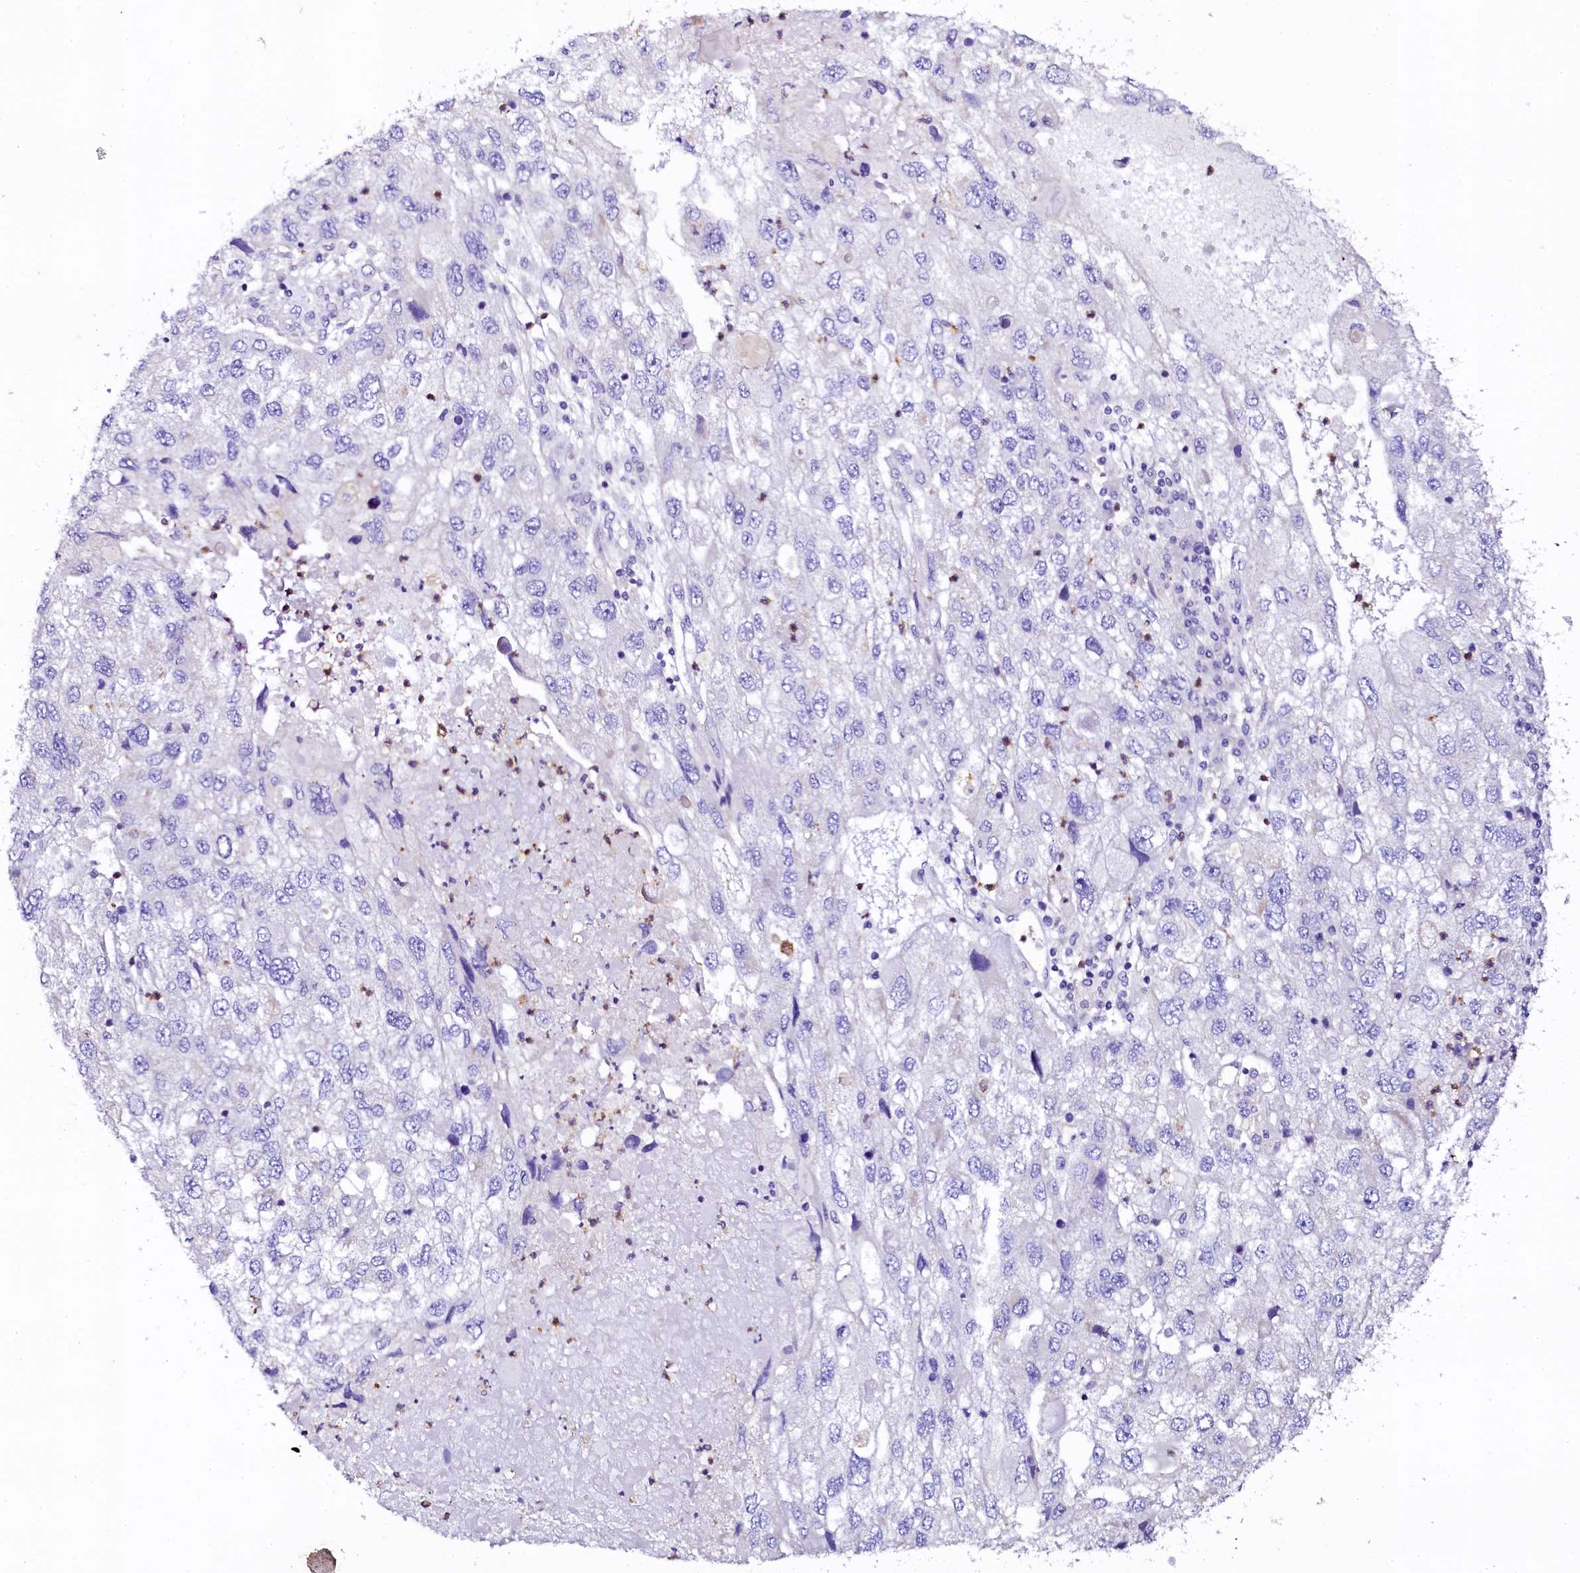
{"staining": {"intensity": "negative", "quantity": "none", "location": "none"}, "tissue": "endometrial cancer", "cell_type": "Tumor cells", "image_type": "cancer", "snomed": [{"axis": "morphology", "description": "Adenocarcinoma, NOS"}, {"axis": "topography", "description": "Endometrium"}], "caption": "Adenocarcinoma (endometrial) stained for a protein using immunohistochemistry (IHC) displays no expression tumor cells.", "gene": "NAA16", "patient": {"sex": "female", "age": 49}}